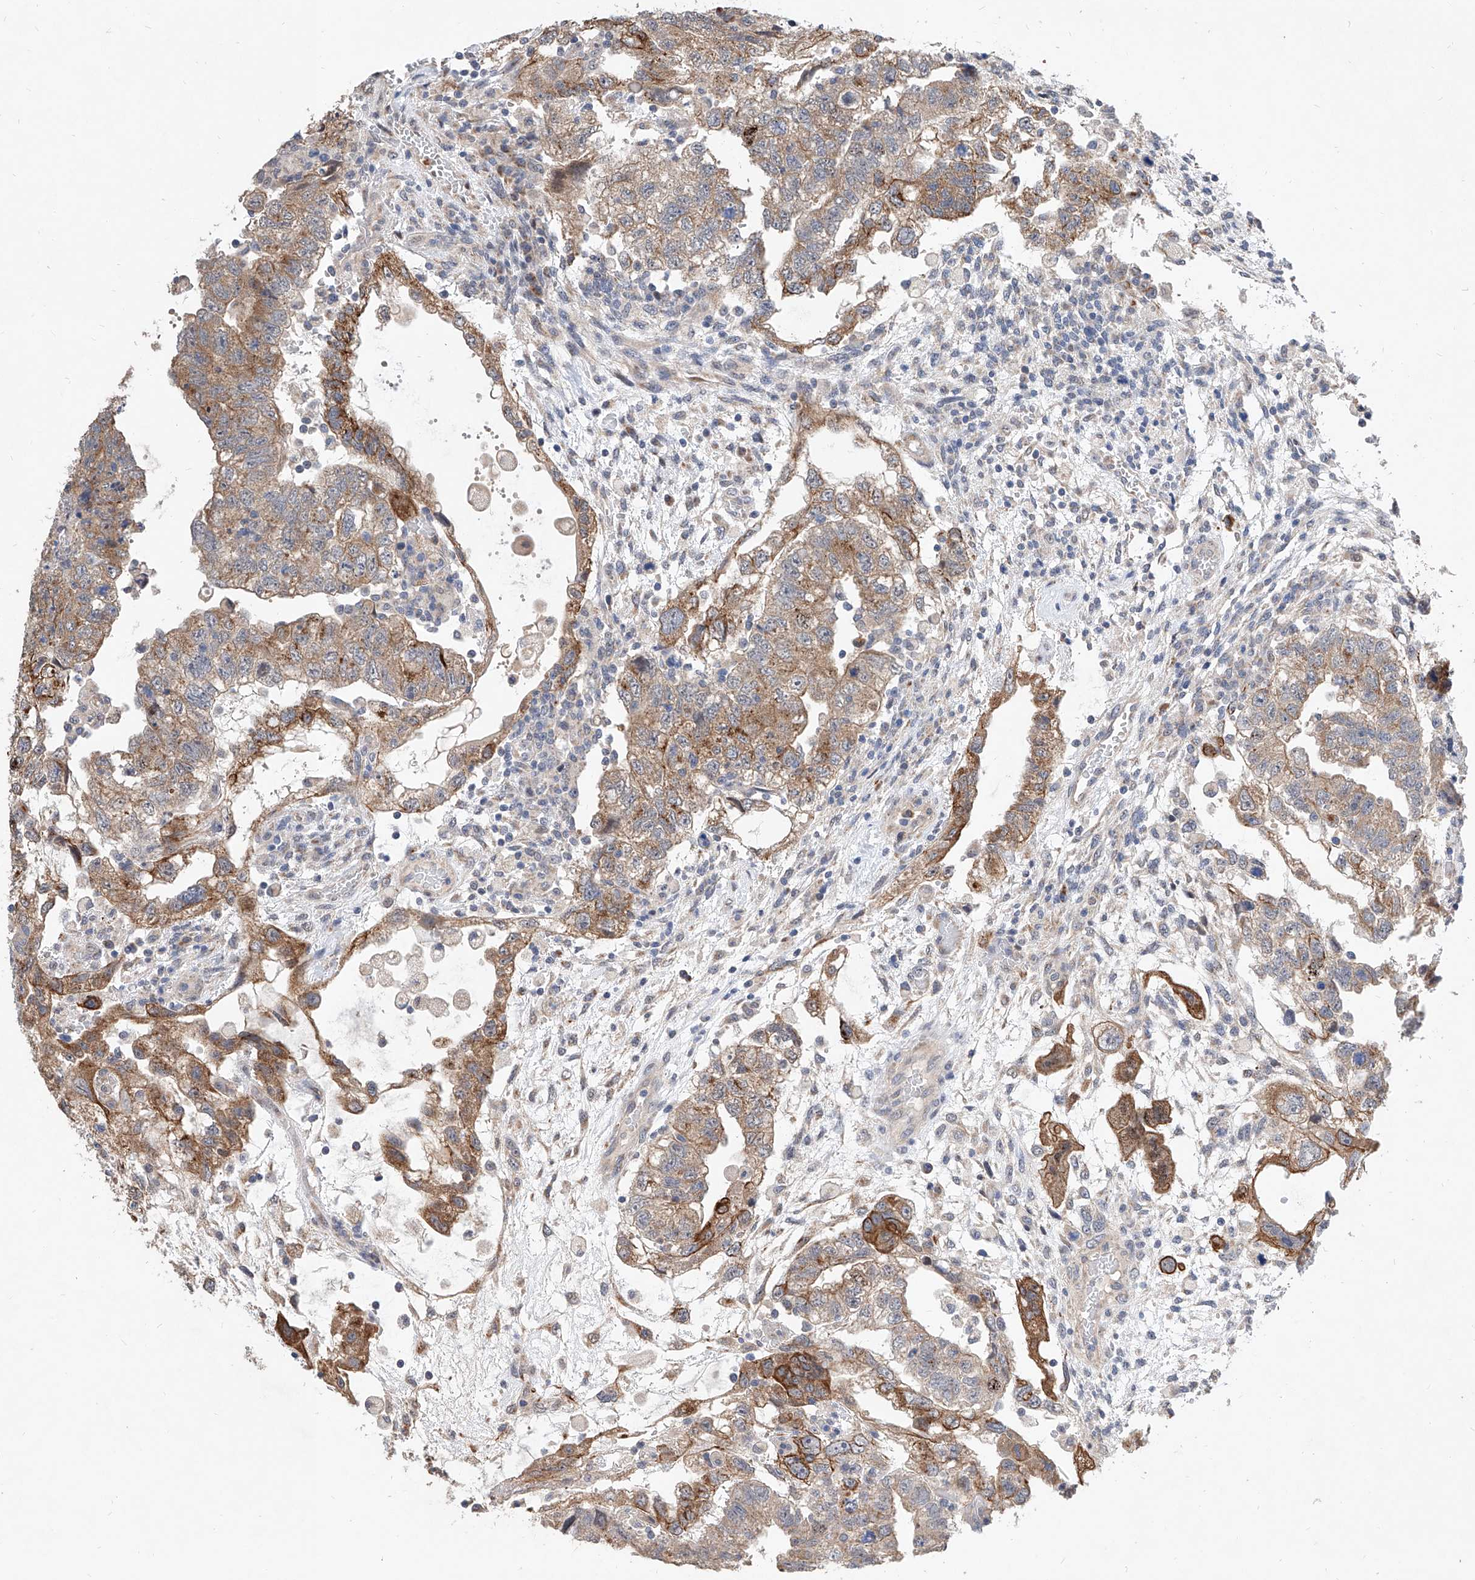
{"staining": {"intensity": "moderate", "quantity": ">75%", "location": "cytoplasmic/membranous"}, "tissue": "testis cancer", "cell_type": "Tumor cells", "image_type": "cancer", "snomed": [{"axis": "morphology", "description": "Carcinoma, Embryonal, NOS"}, {"axis": "topography", "description": "Testis"}], "caption": "Embryonal carcinoma (testis) stained with DAB (3,3'-diaminobenzidine) IHC shows medium levels of moderate cytoplasmic/membranous staining in about >75% of tumor cells.", "gene": "MFSD4B", "patient": {"sex": "male", "age": 36}}